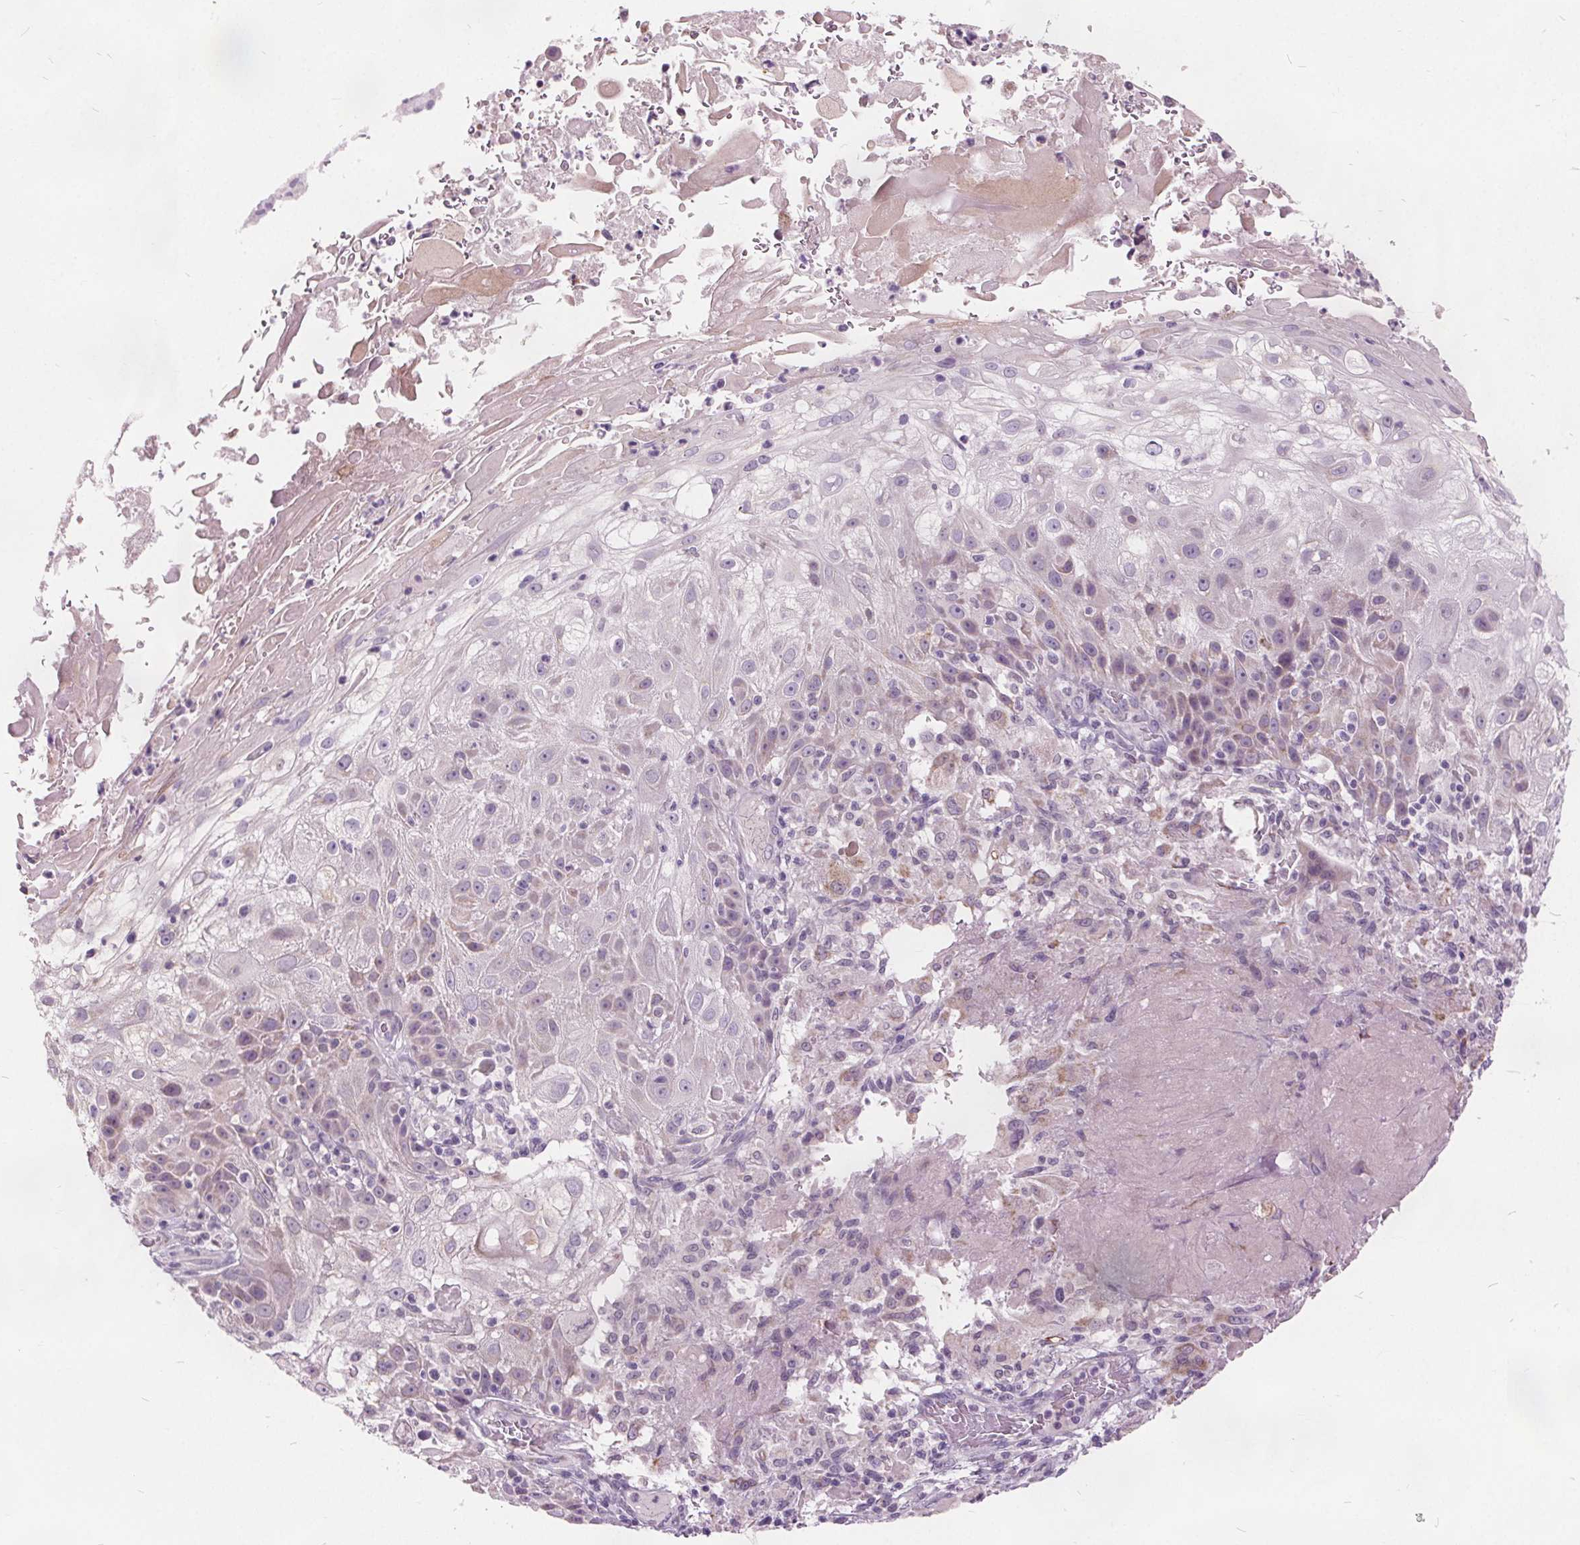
{"staining": {"intensity": "negative", "quantity": "none", "location": "none"}, "tissue": "skin cancer", "cell_type": "Tumor cells", "image_type": "cancer", "snomed": [{"axis": "morphology", "description": "Normal tissue, NOS"}, {"axis": "morphology", "description": "Squamous cell carcinoma, NOS"}, {"axis": "topography", "description": "Skin"}], "caption": "Squamous cell carcinoma (skin) was stained to show a protein in brown. There is no significant expression in tumor cells. (DAB (3,3'-diaminobenzidine) IHC with hematoxylin counter stain).", "gene": "ACOX2", "patient": {"sex": "female", "age": 83}}